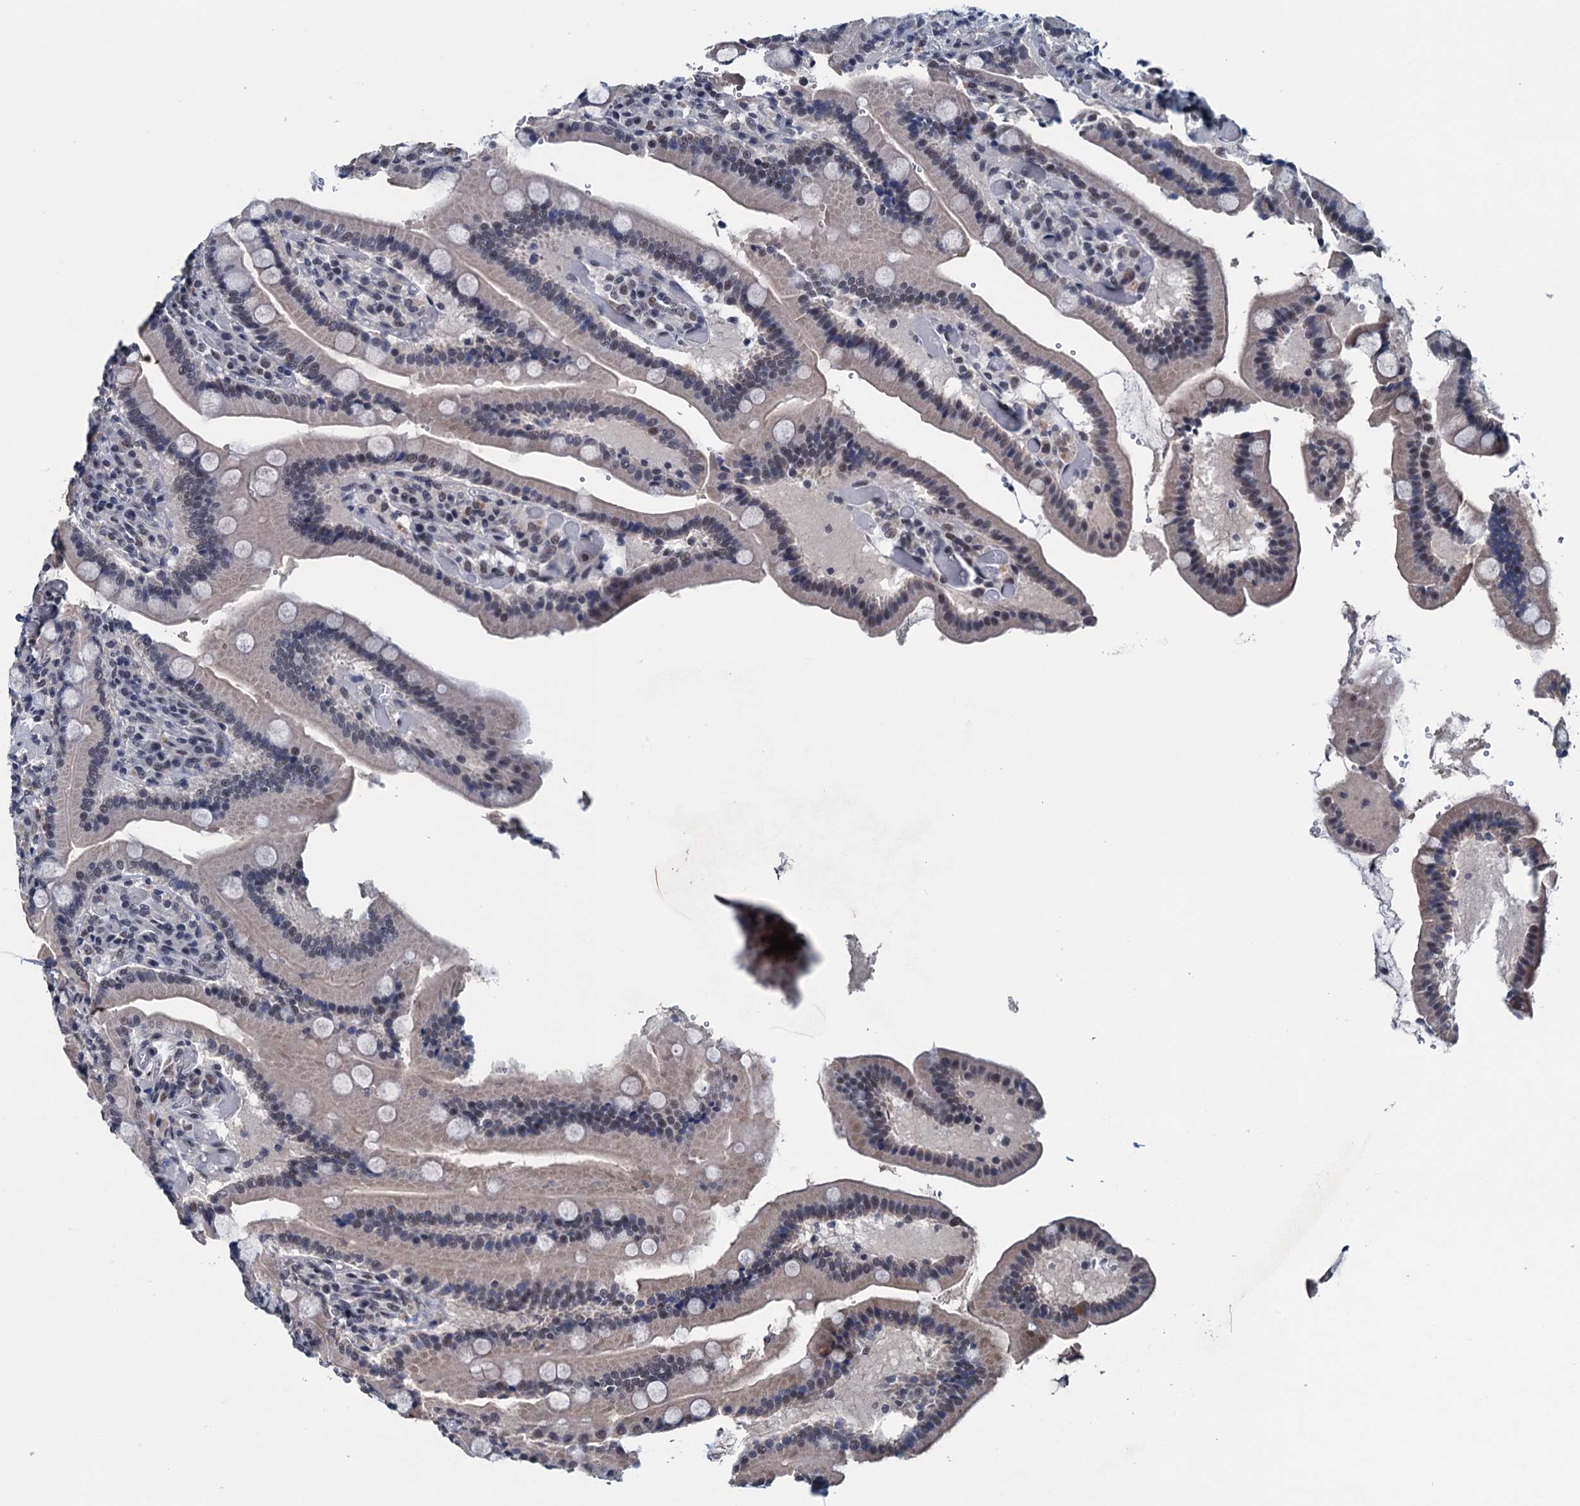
{"staining": {"intensity": "moderate", "quantity": "<25%", "location": "nuclear"}, "tissue": "duodenum", "cell_type": "Glandular cells", "image_type": "normal", "snomed": [{"axis": "morphology", "description": "Normal tissue, NOS"}, {"axis": "topography", "description": "Duodenum"}], "caption": "Glandular cells demonstrate moderate nuclear positivity in approximately <25% of cells in normal duodenum.", "gene": "FNBP4", "patient": {"sex": "female", "age": 62}}